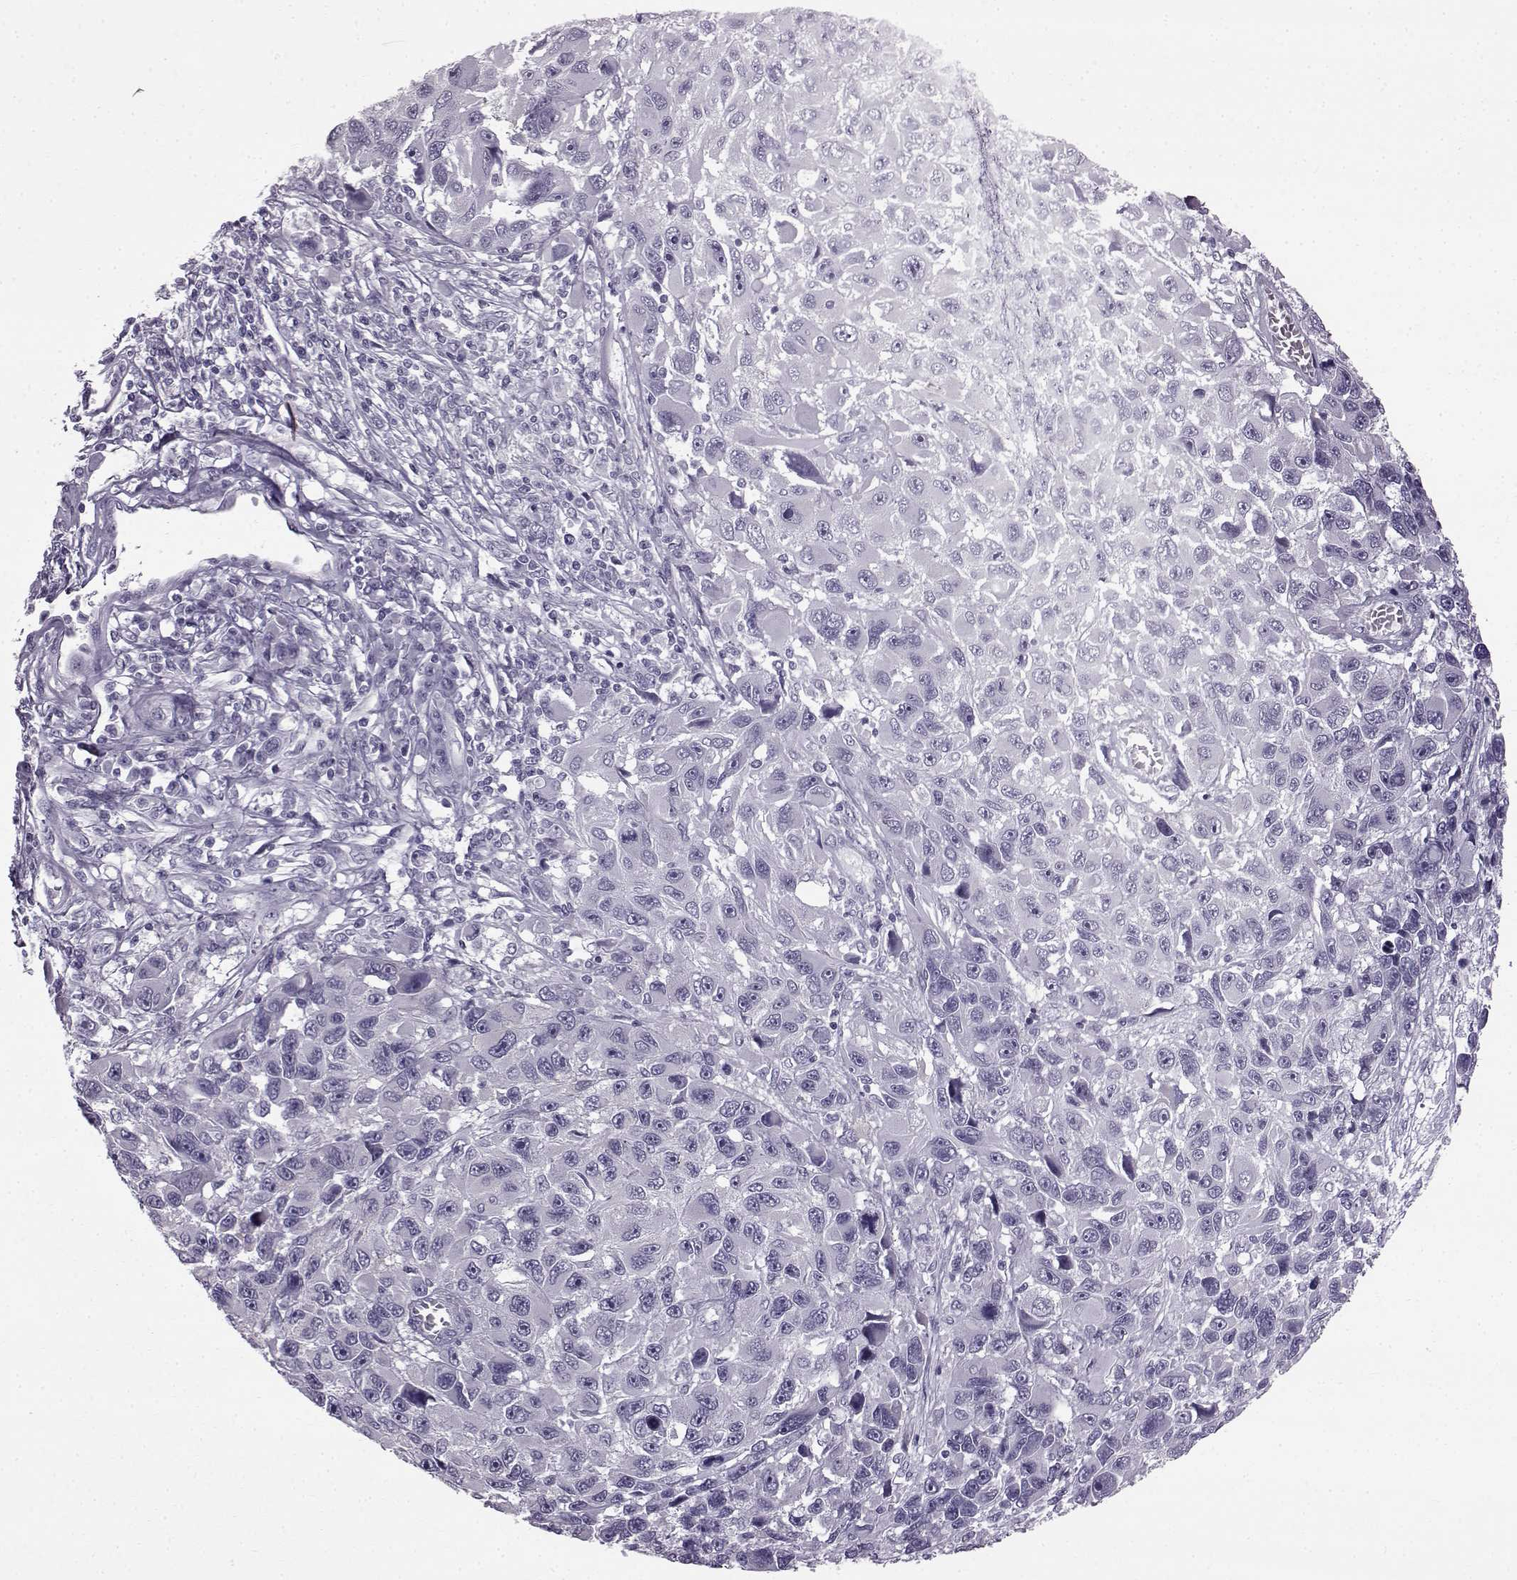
{"staining": {"intensity": "negative", "quantity": "none", "location": "none"}, "tissue": "melanoma", "cell_type": "Tumor cells", "image_type": "cancer", "snomed": [{"axis": "morphology", "description": "Malignant melanoma, NOS"}, {"axis": "topography", "description": "Skin"}], "caption": "Immunohistochemical staining of melanoma displays no significant positivity in tumor cells.", "gene": "SLC28A2", "patient": {"sex": "male", "age": 53}}